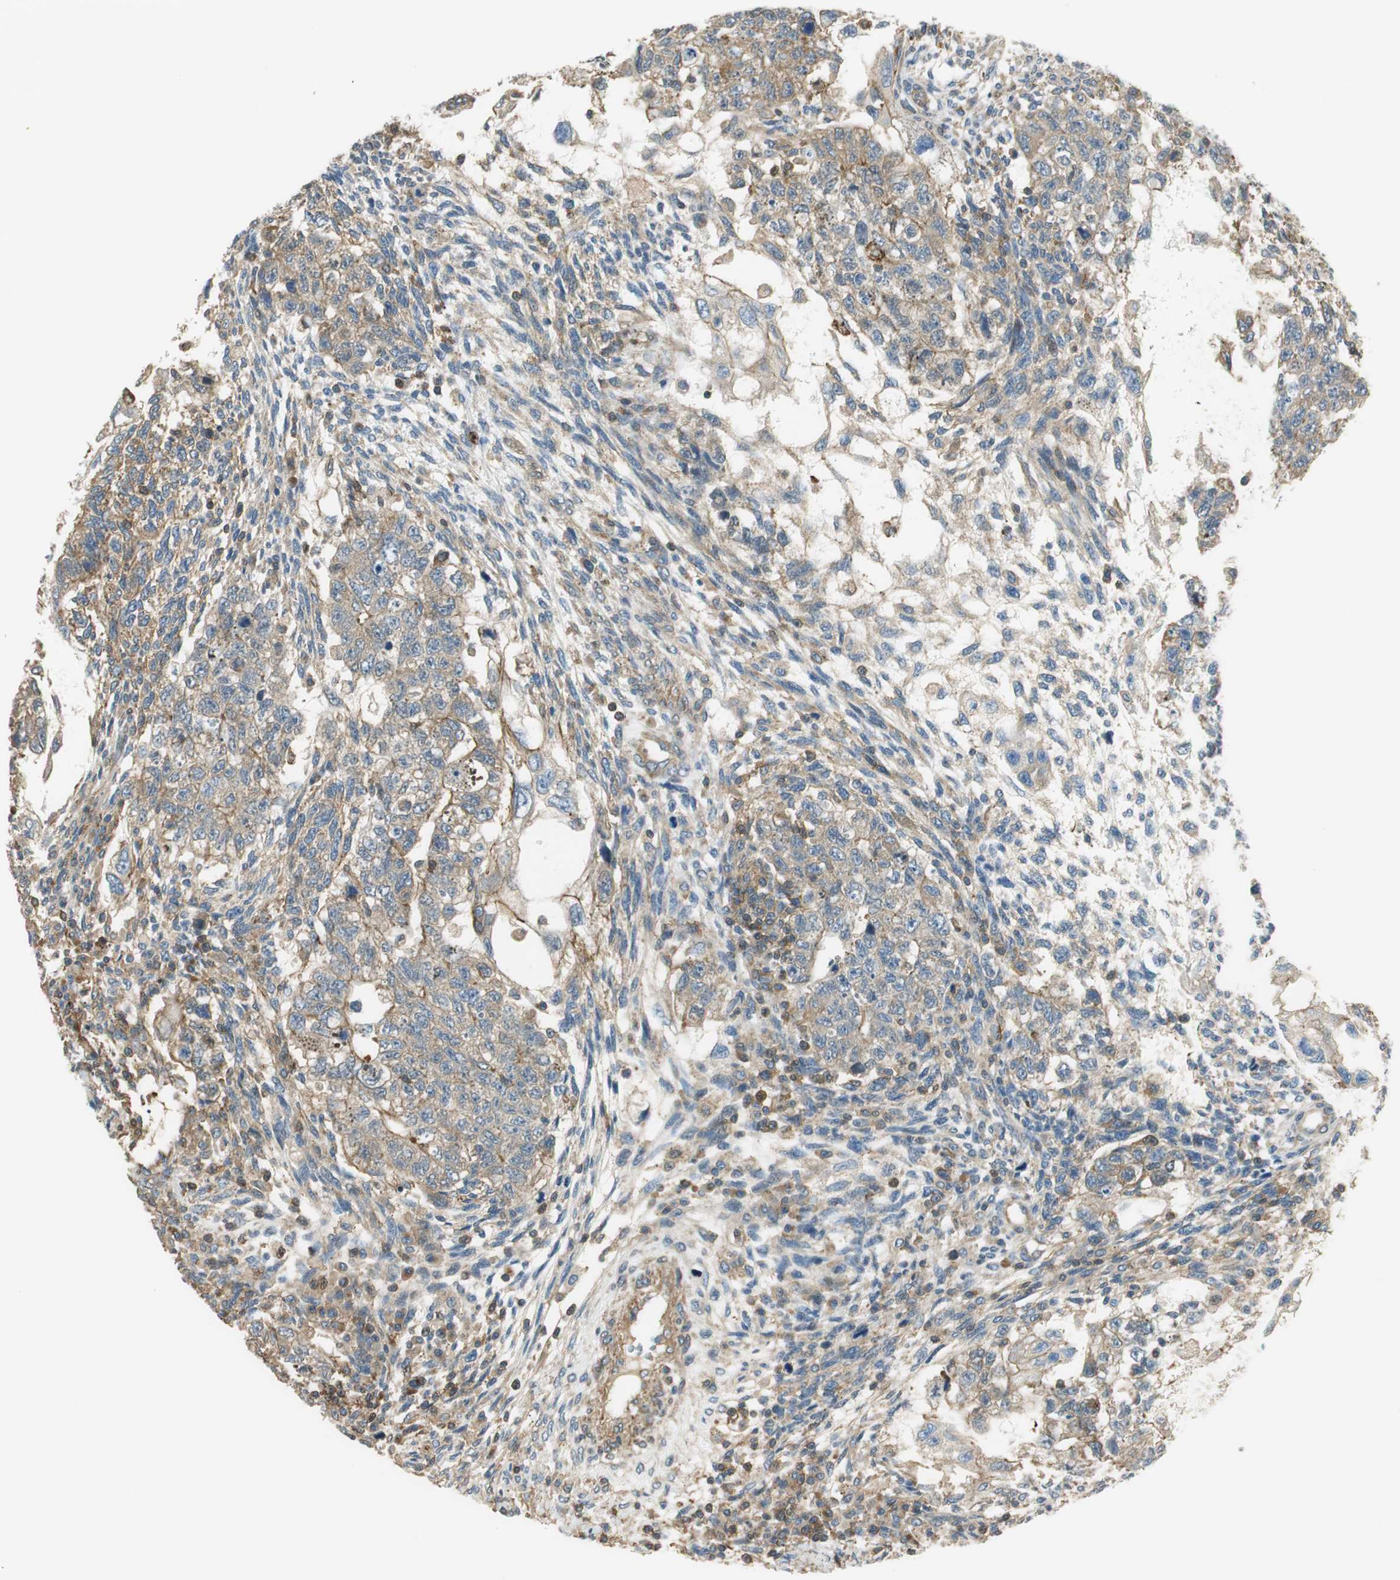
{"staining": {"intensity": "moderate", "quantity": ">75%", "location": "cytoplasmic/membranous"}, "tissue": "testis cancer", "cell_type": "Tumor cells", "image_type": "cancer", "snomed": [{"axis": "morphology", "description": "Normal tissue, NOS"}, {"axis": "morphology", "description": "Carcinoma, Embryonal, NOS"}, {"axis": "topography", "description": "Testis"}], "caption": "An immunohistochemistry image of neoplastic tissue is shown. Protein staining in brown highlights moderate cytoplasmic/membranous positivity in embryonal carcinoma (testis) within tumor cells.", "gene": "PI4K2B", "patient": {"sex": "male", "age": 36}}